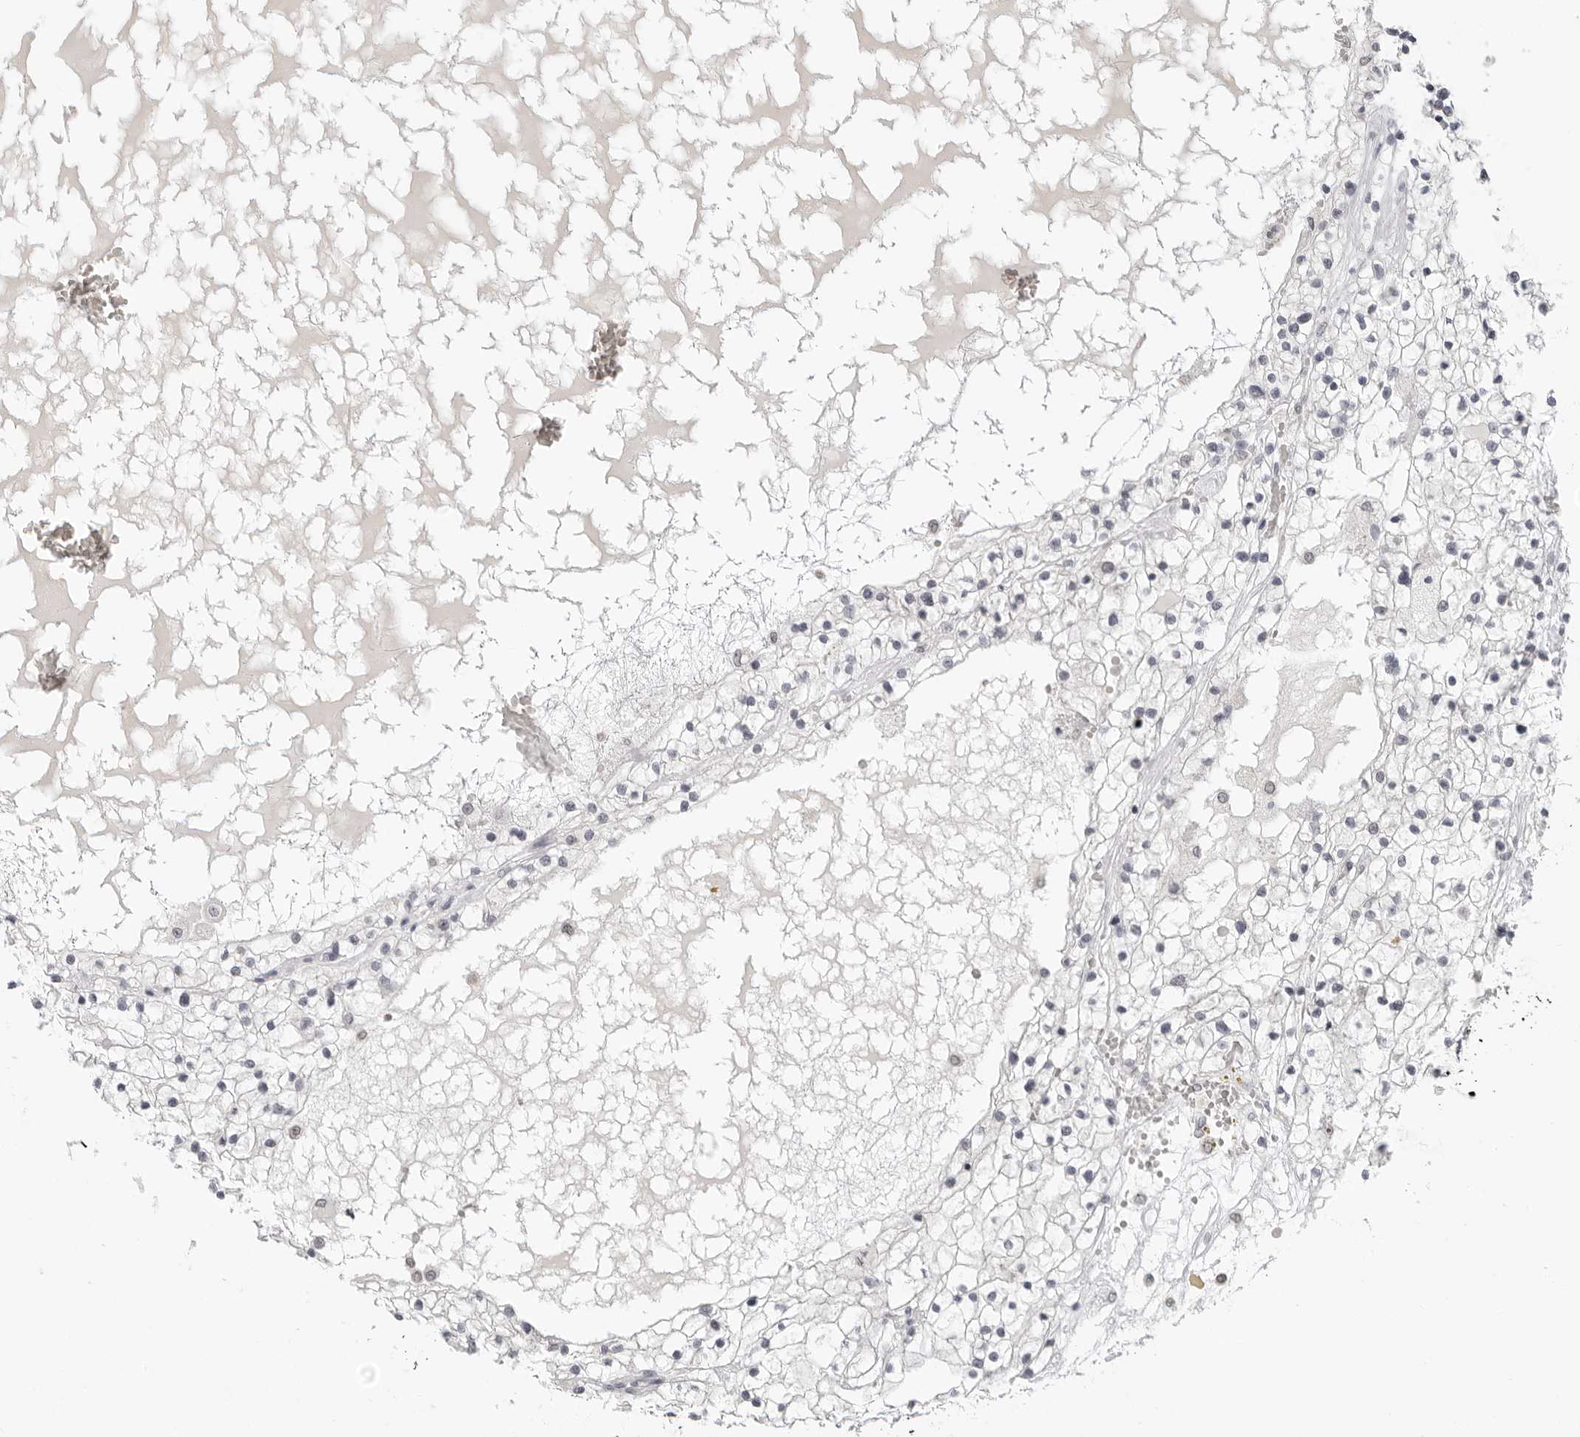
{"staining": {"intensity": "negative", "quantity": "none", "location": "none"}, "tissue": "renal cancer", "cell_type": "Tumor cells", "image_type": "cancer", "snomed": [{"axis": "morphology", "description": "Normal tissue, NOS"}, {"axis": "morphology", "description": "Adenocarcinoma, NOS"}, {"axis": "topography", "description": "Kidney"}], "caption": "Tumor cells are negative for brown protein staining in renal adenocarcinoma.", "gene": "FLG2", "patient": {"sex": "male", "age": 68}}